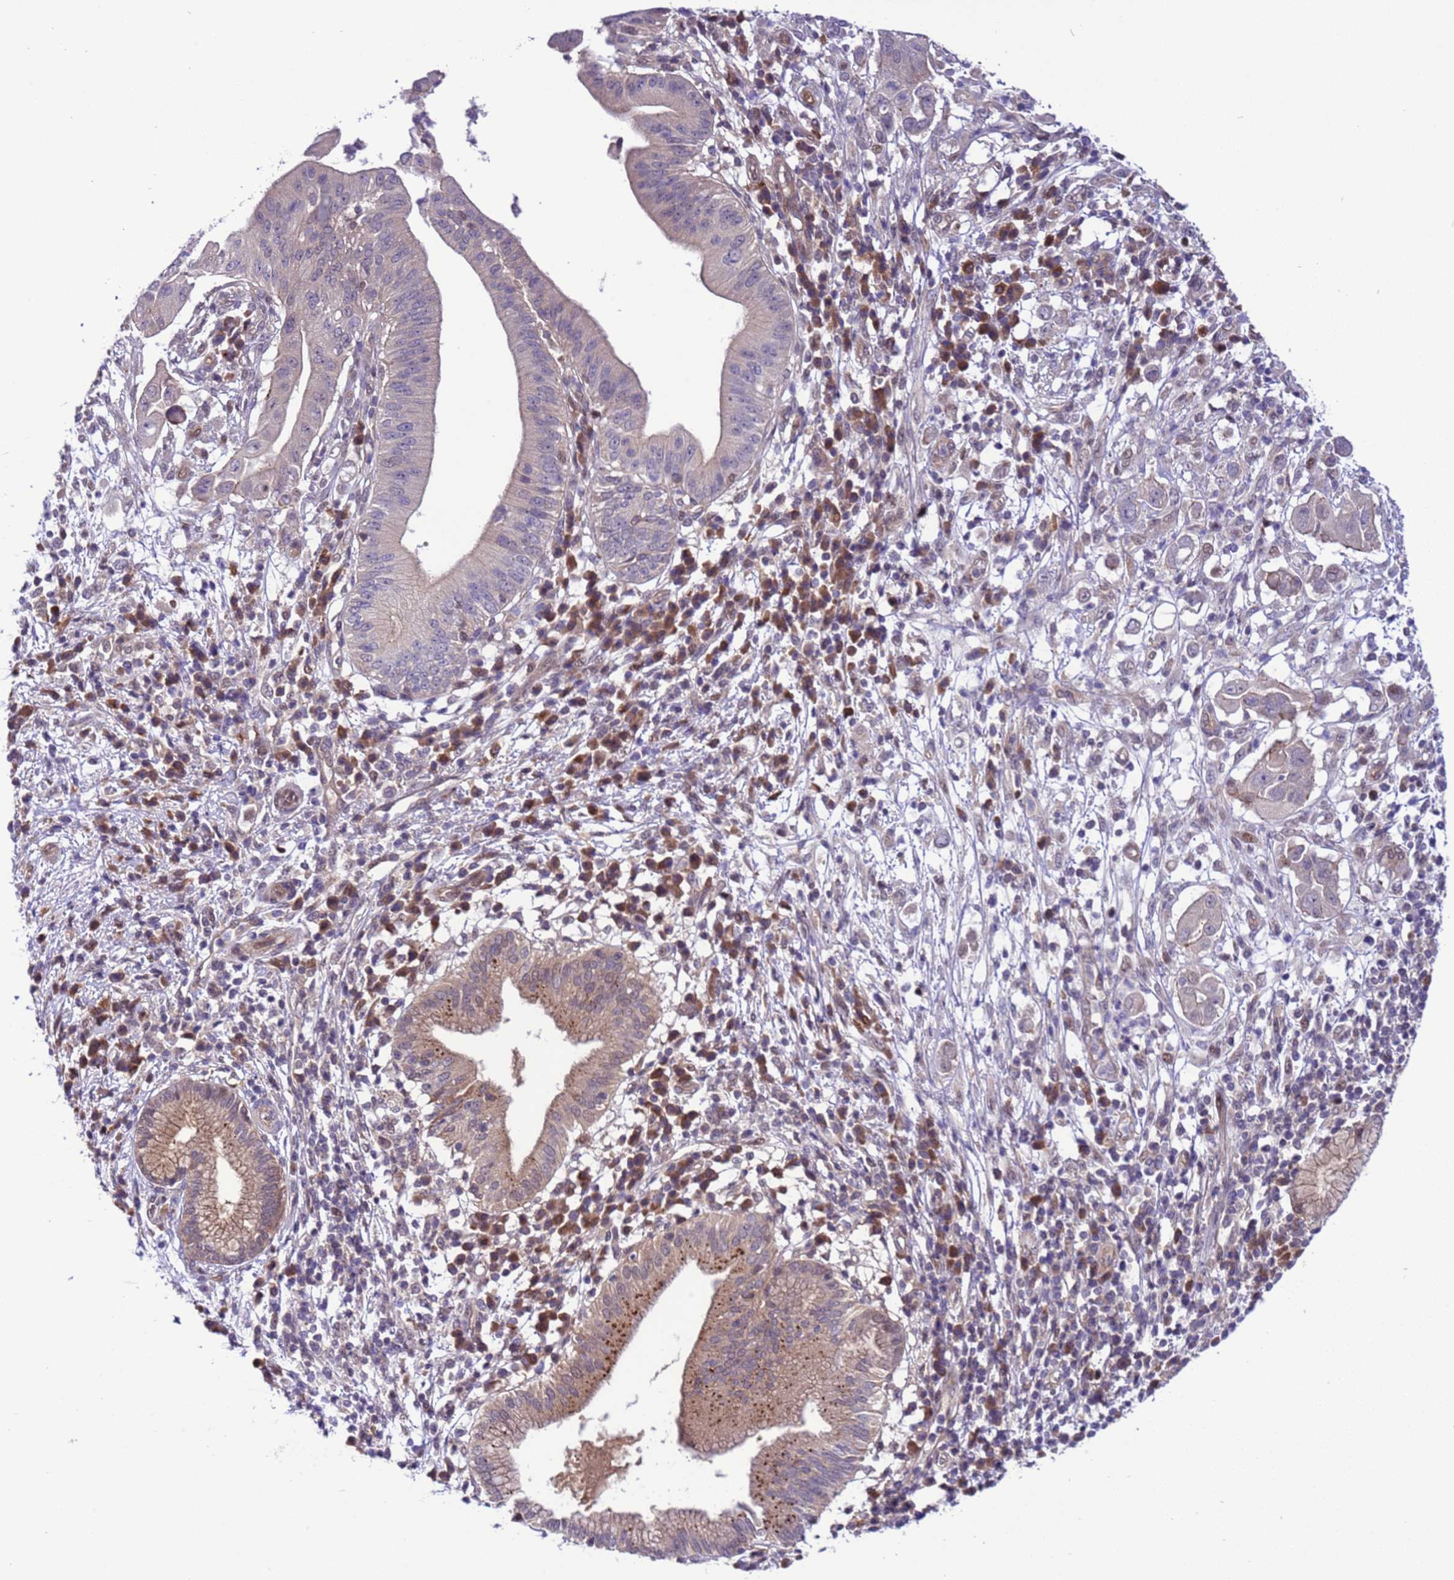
{"staining": {"intensity": "moderate", "quantity": "<25%", "location": "cytoplasmic/membranous,nuclear"}, "tissue": "pancreatic cancer", "cell_type": "Tumor cells", "image_type": "cancer", "snomed": [{"axis": "morphology", "description": "Adenocarcinoma, NOS"}, {"axis": "topography", "description": "Pancreas"}], "caption": "Pancreatic cancer was stained to show a protein in brown. There is low levels of moderate cytoplasmic/membranous and nuclear expression in about <25% of tumor cells.", "gene": "RASD1", "patient": {"sex": "male", "age": 68}}